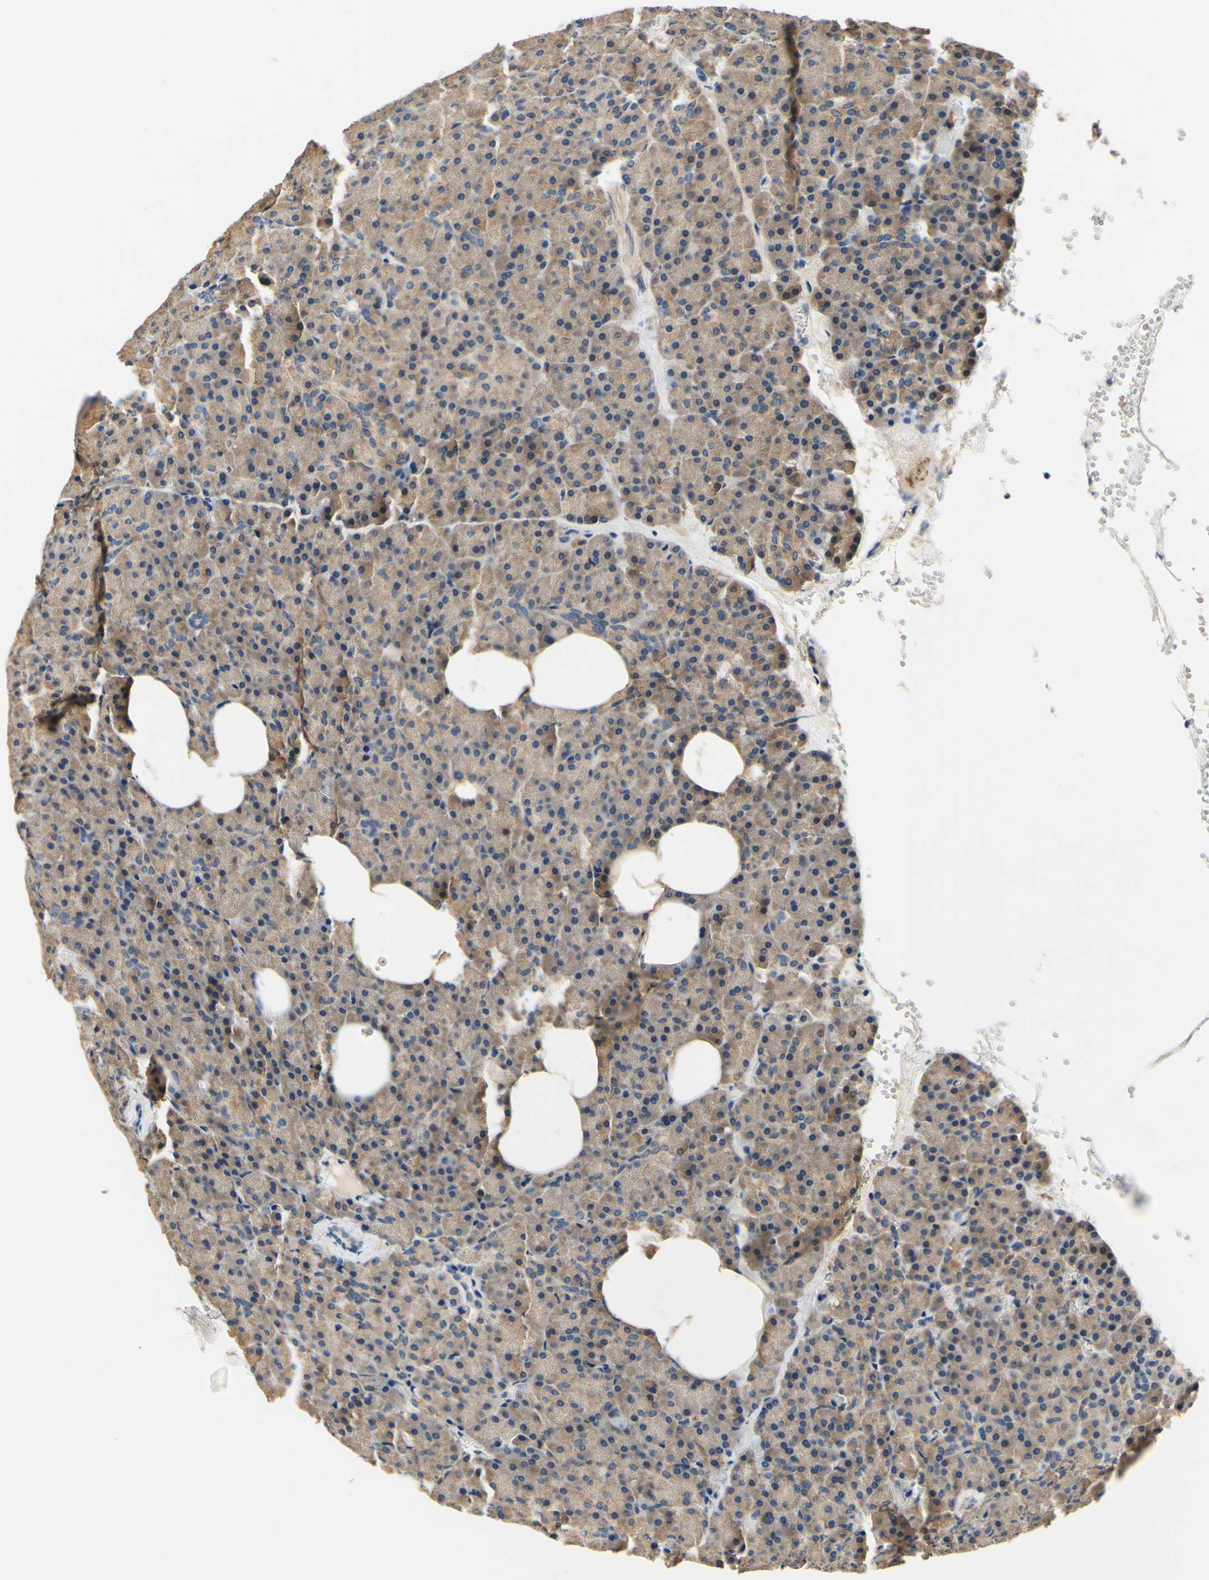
{"staining": {"intensity": "weak", "quantity": "25%-75%", "location": "cytoplasmic/membranous"}, "tissue": "pancreas", "cell_type": "Exocrine glandular cells", "image_type": "normal", "snomed": [{"axis": "morphology", "description": "Normal tissue, NOS"}, {"axis": "topography", "description": "Pancreas"}], "caption": "About 25%-75% of exocrine glandular cells in unremarkable pancreas show weak cytoplasmic/membranous protein expression as visualized by brown immunohistochemical staining.", "gene": "PLA2G4A", "patient": {"sex": "female", "age": 35}}